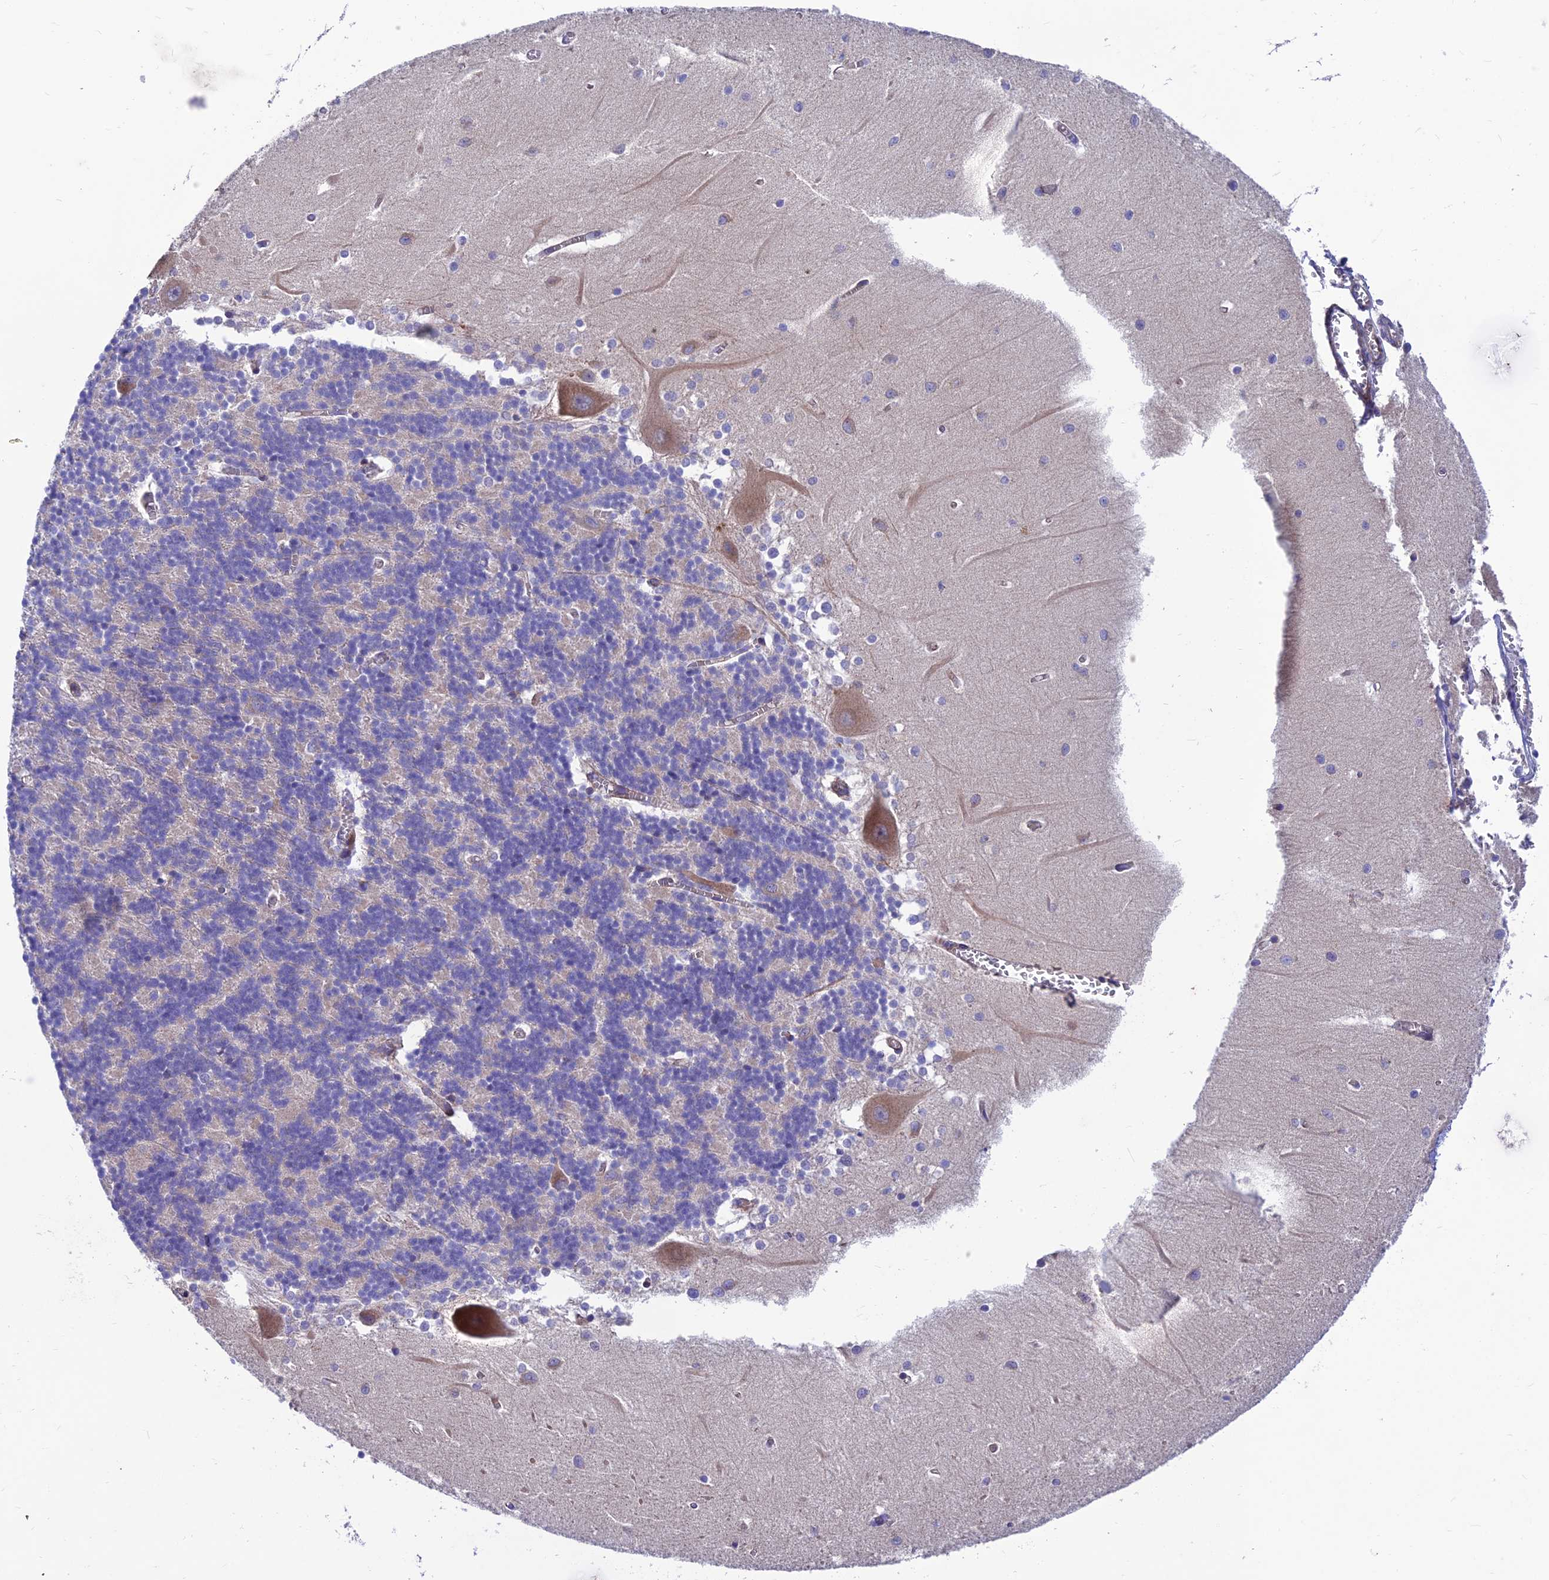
{"staining": {"intensity": "negative", "quantity": "none", "location": "none"}, "tissue": "cerebellum", "cell_type": "Cells in granular layer", "image_type": "normal", "snomed": [{"axis": "morphology", "description": "Normal tissue, NOS"}, {"axis": "topography", "description": "Cerebellum"}], "caption": "A photomicrograph of human cerebellum is negative for staining in cells in granular layer. The staining is performed using DAB brown chromogen with nuclei counter-stained in using hematoxylin.", "gene": "VPS16", "patient": {"sex": "male", "age": 37}}